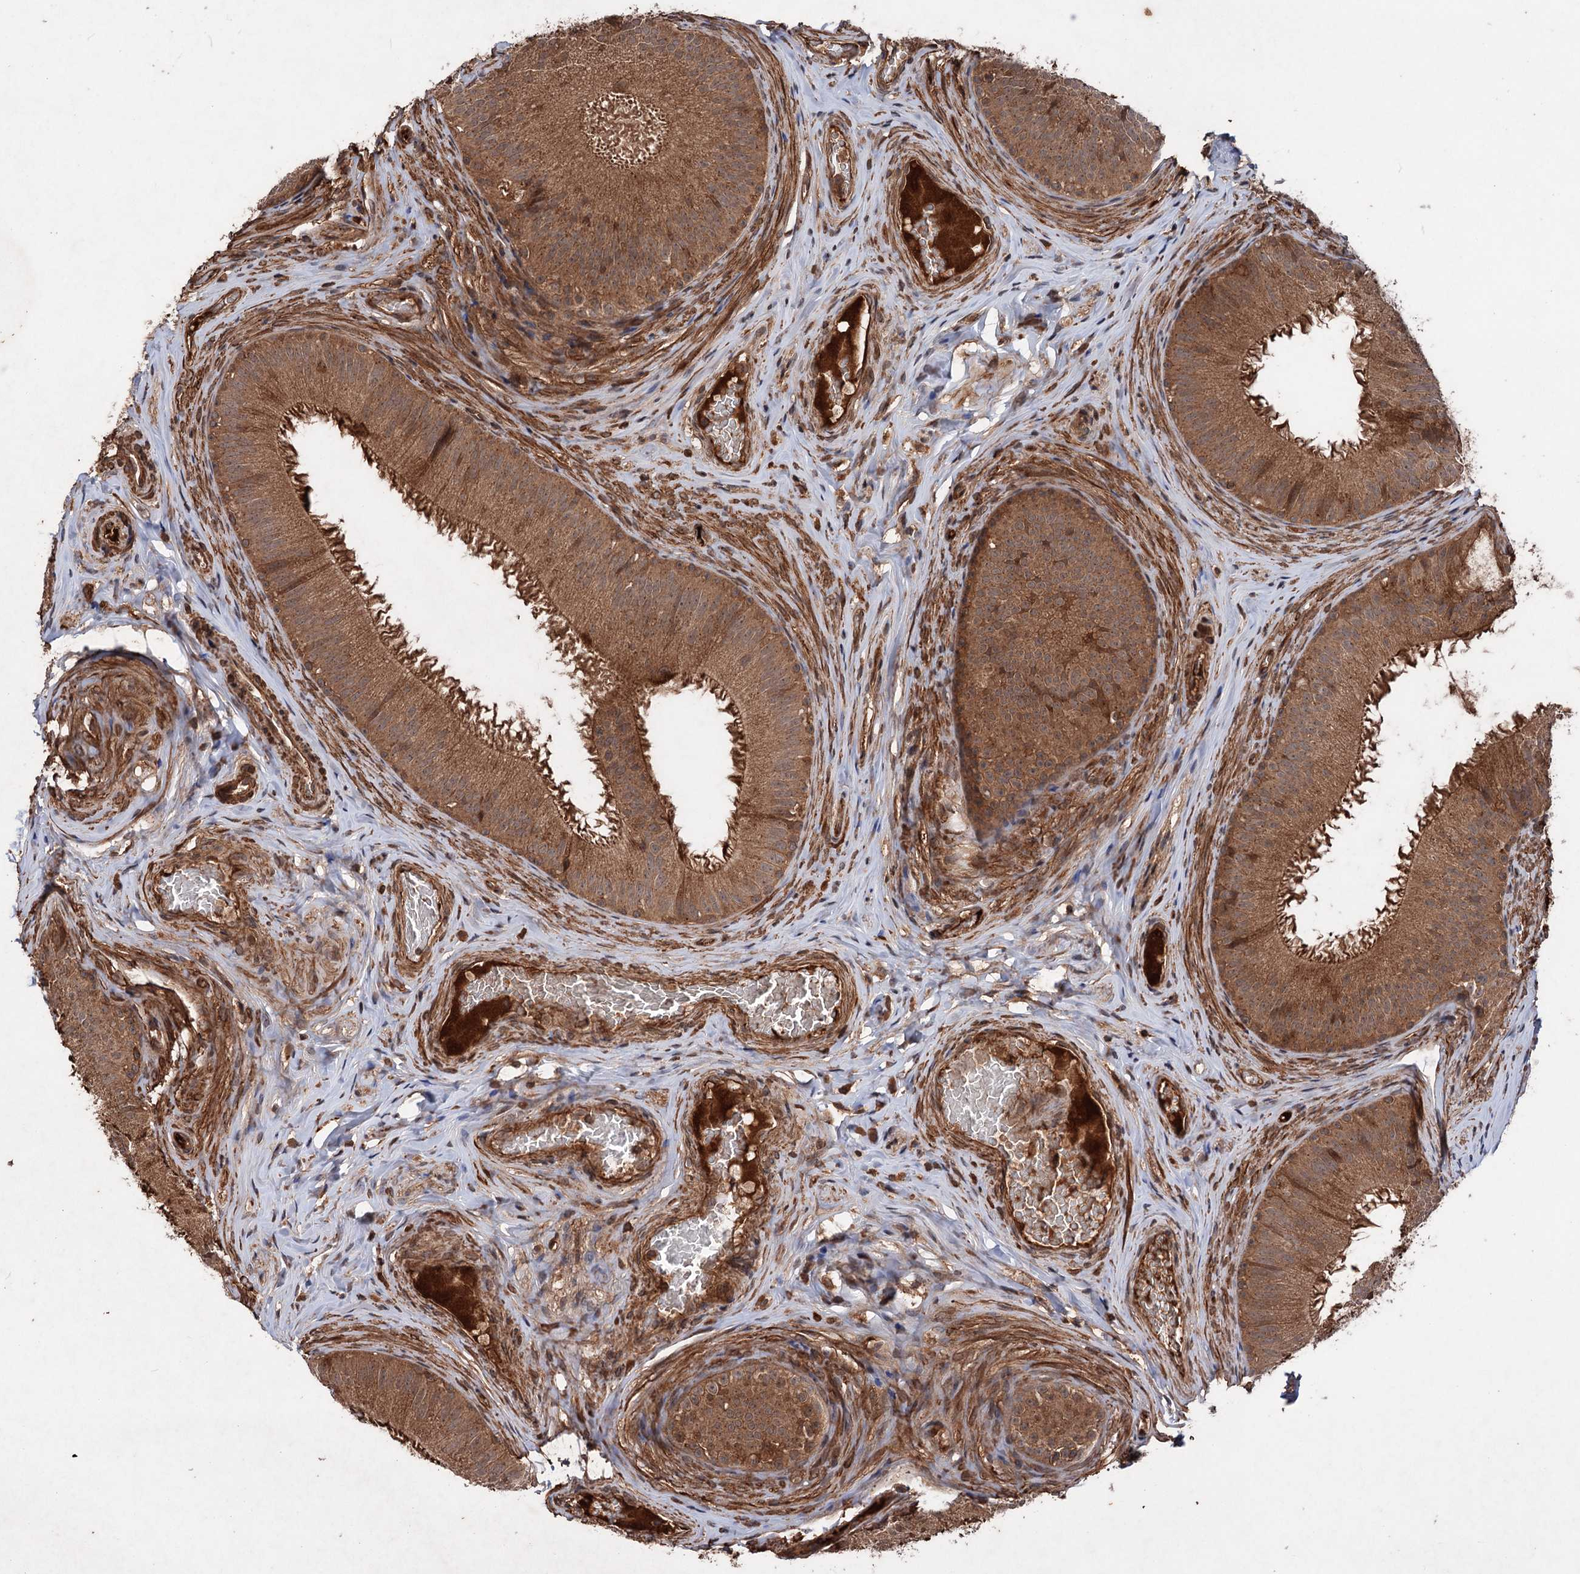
{"staining": {"intensity": "strong", "quantity": ">75%", "location": "cytoplasmic/membranous,nuclear"}, "tissue": "epididymis", "cell_type": "Glandular cells", "image_type": "normal", "snomed": [{"axis": "morphology", "description": "Normal tissue, NOS"}, {"axis": "topography", "description": "Epididymis"}], "caption": "Strong cytoplasmic/membranous,nuclear protein expression is present in approximately >75% of glandular cells in epididymis. (DAB IHC, brown staining for protein, blue staining for nuclei).", "gene": "ADK", "patient": {"sex": "male", "age": 34}}